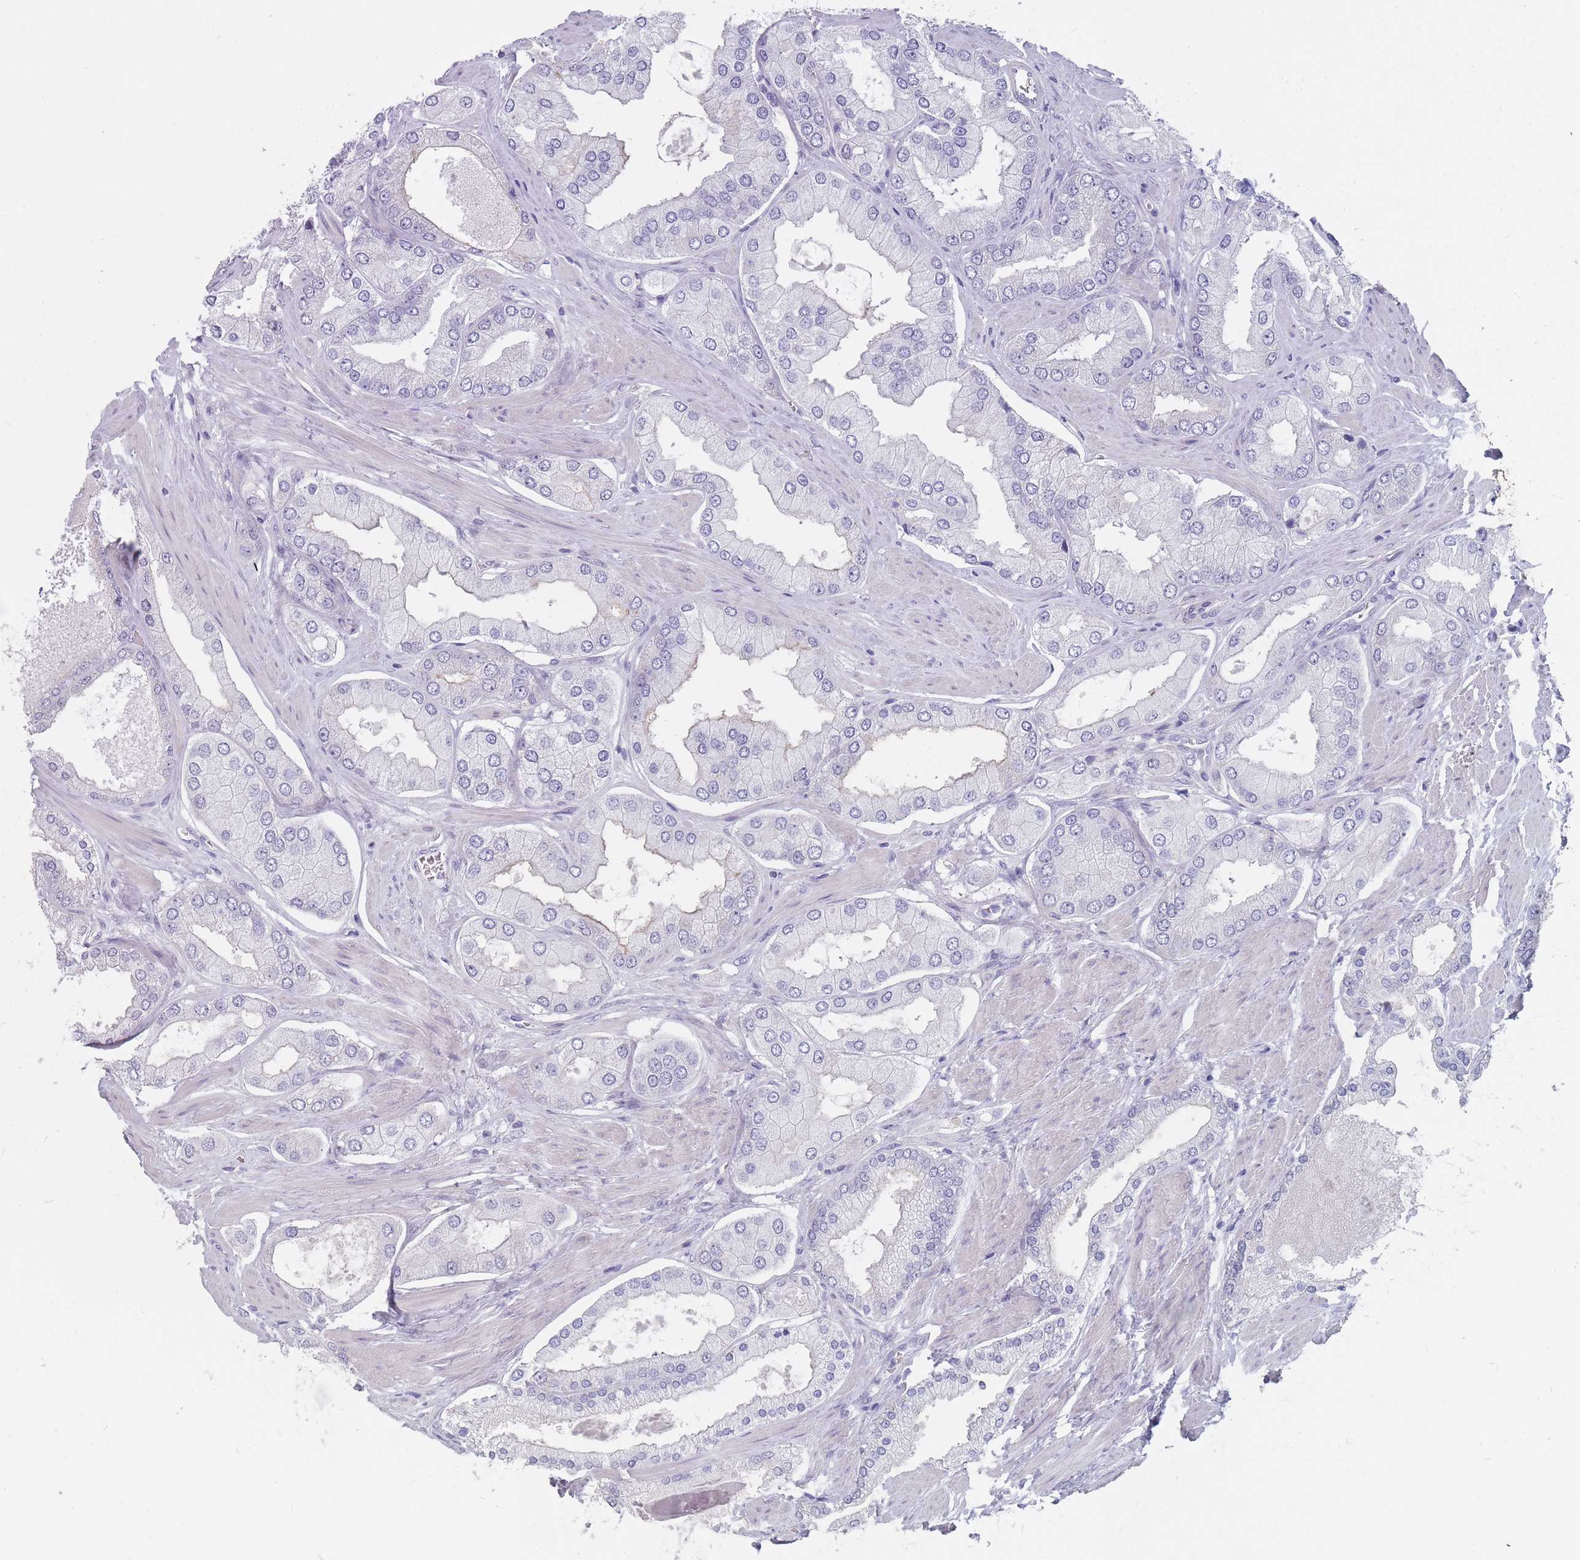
{"staining": {"intensity": "negative", "quantity": "none", "location": "none"}, "tissue": "prostate cancer", "cell_type": "Tumor cells", "image_type": "cancer", "snomed": [{"axis": "morphology", "description": "Adenocarcinoma, Low grade"}, {"axis": "topography", "description": "Prostate"}], "caption": "The photomicrograph demonstrates no significant staining in tumor cells of prostate cancer (low-grade adenocarcinoma).", "gene": "PIGU", "patient": {"sex": "male", "age": 42}}